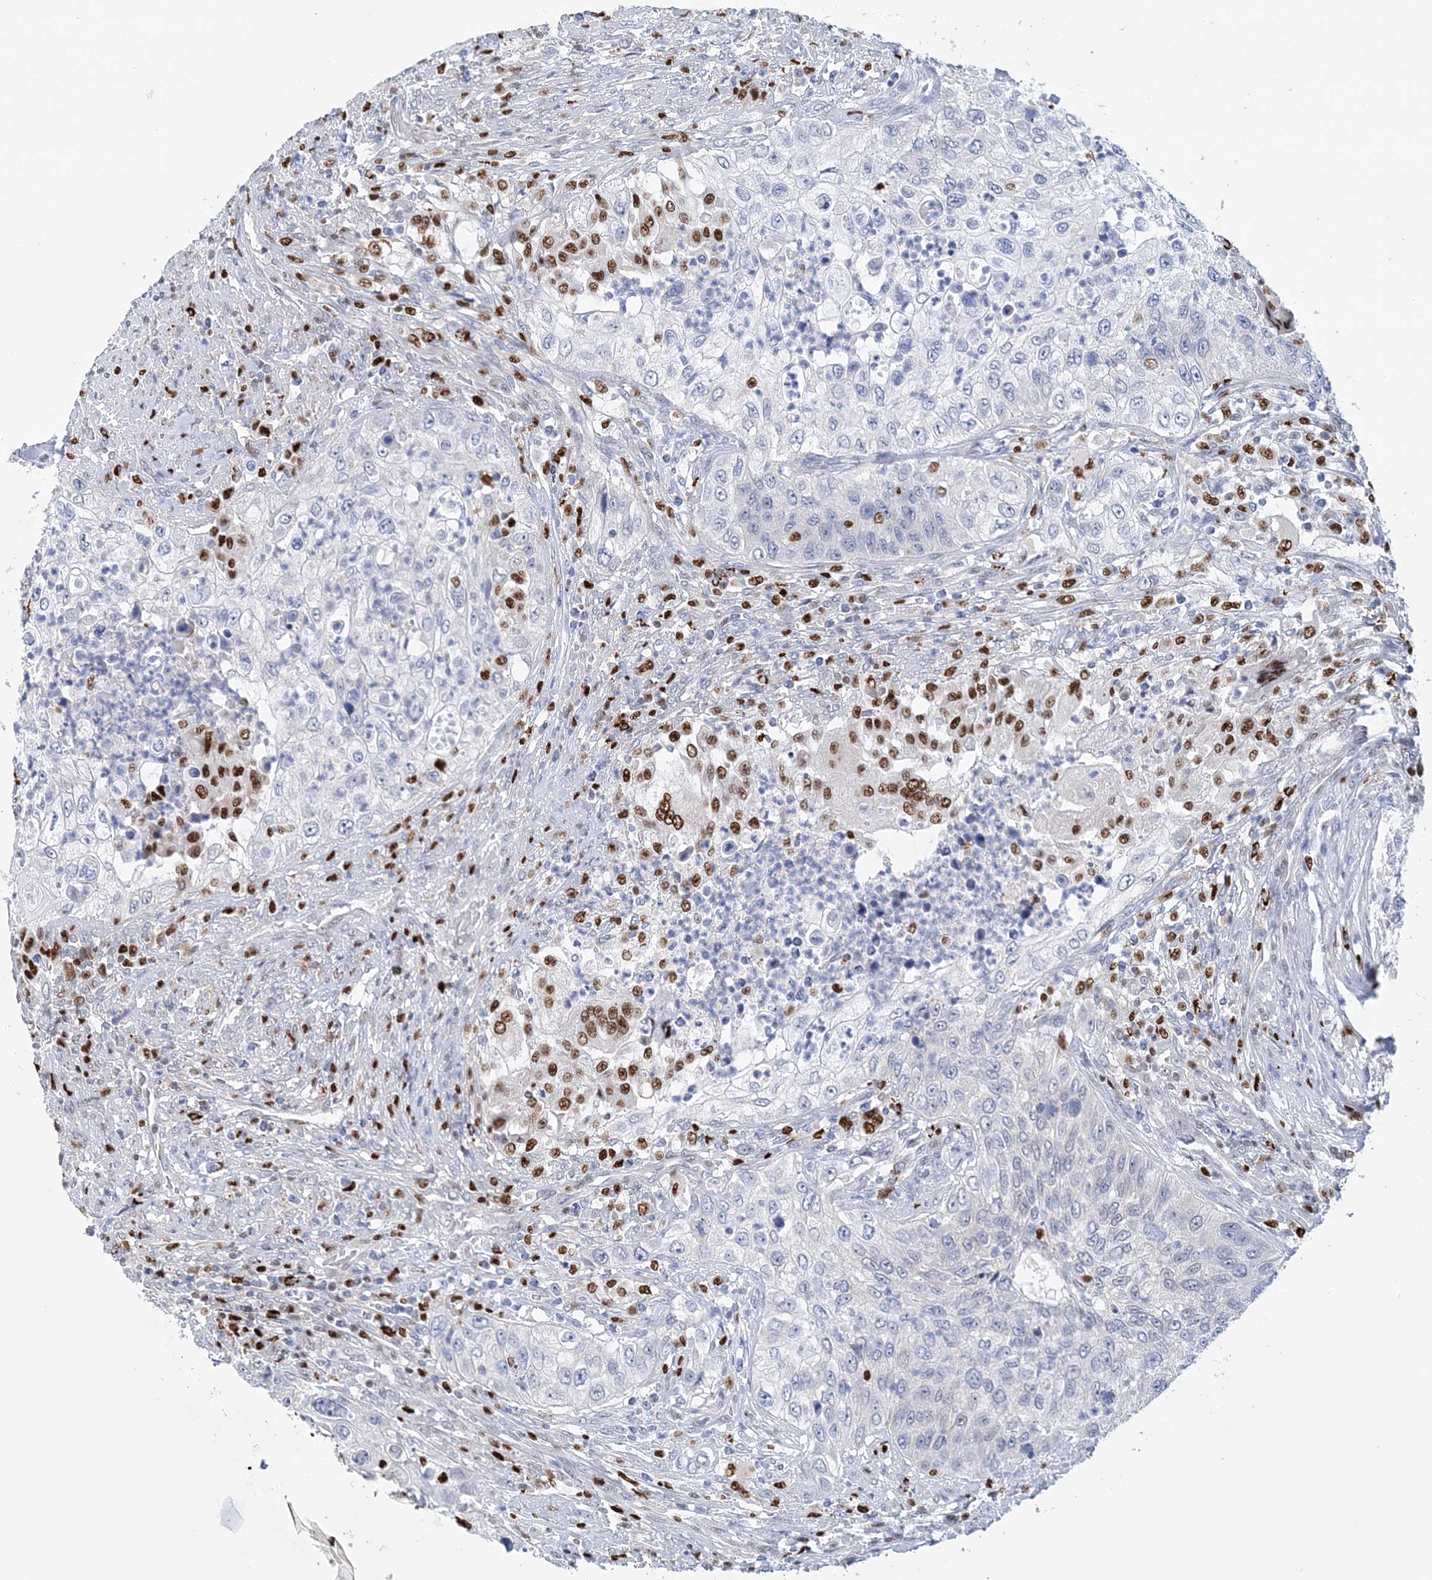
{"staining": {"intensity": "negative", "quantity": "none", "location": "none"}, "tissue": "urothelial cancer", "cell_type": "Tumor cells", "image_type": "cancer", "snomed": [{"axis": "morphology", "description": "Urothelial carcinoma, High grade"}, {"axis": "topography", "description": "Urinary bladder"}], "caption": "A histopathology image of high-grade urothelial carcinoma stained for a protein displays no brown staining in tumor cells.", "gene": "NIT2", "patient": {"sex": "female", "age": 60}}